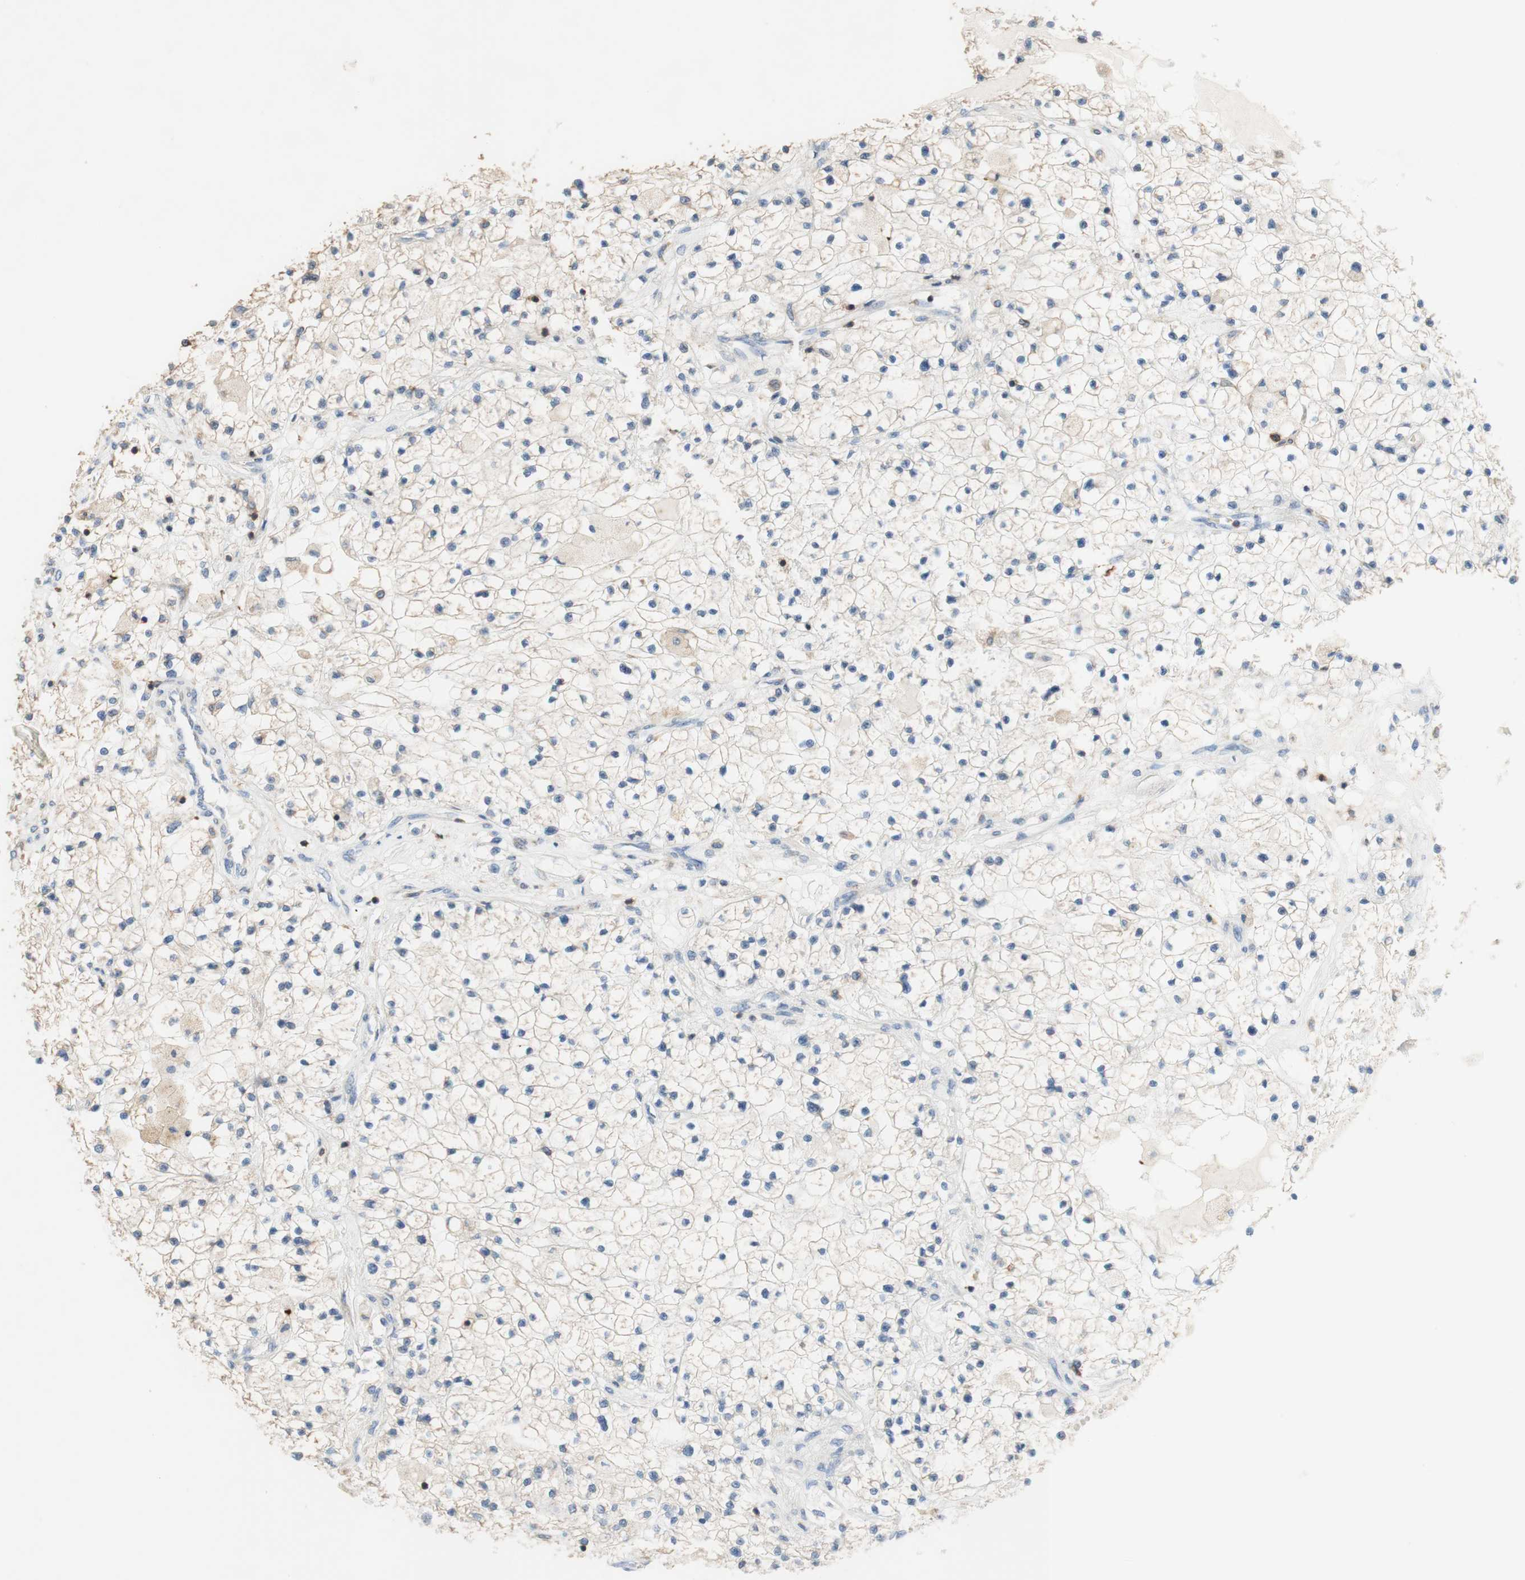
{"staining": {"intensity": "negative", "quantity": "none", "location": "none"}, "tissue": "renal cancer", "cell_type": "Tumor cells", "image_type": "cancer", "snomed": [{"axis": "morphology", "description": "Adenocarcinoma, NOS"}, {"axis": "topography", "description": "Kidney"}], "caption": "This is an immunohistochemistry photomicrograph of renal cancer (adenocarcinoma). There is no staining in tumor cells.", "gene": "SPINK6", "patient": {"sex": "male", "age": 68}}